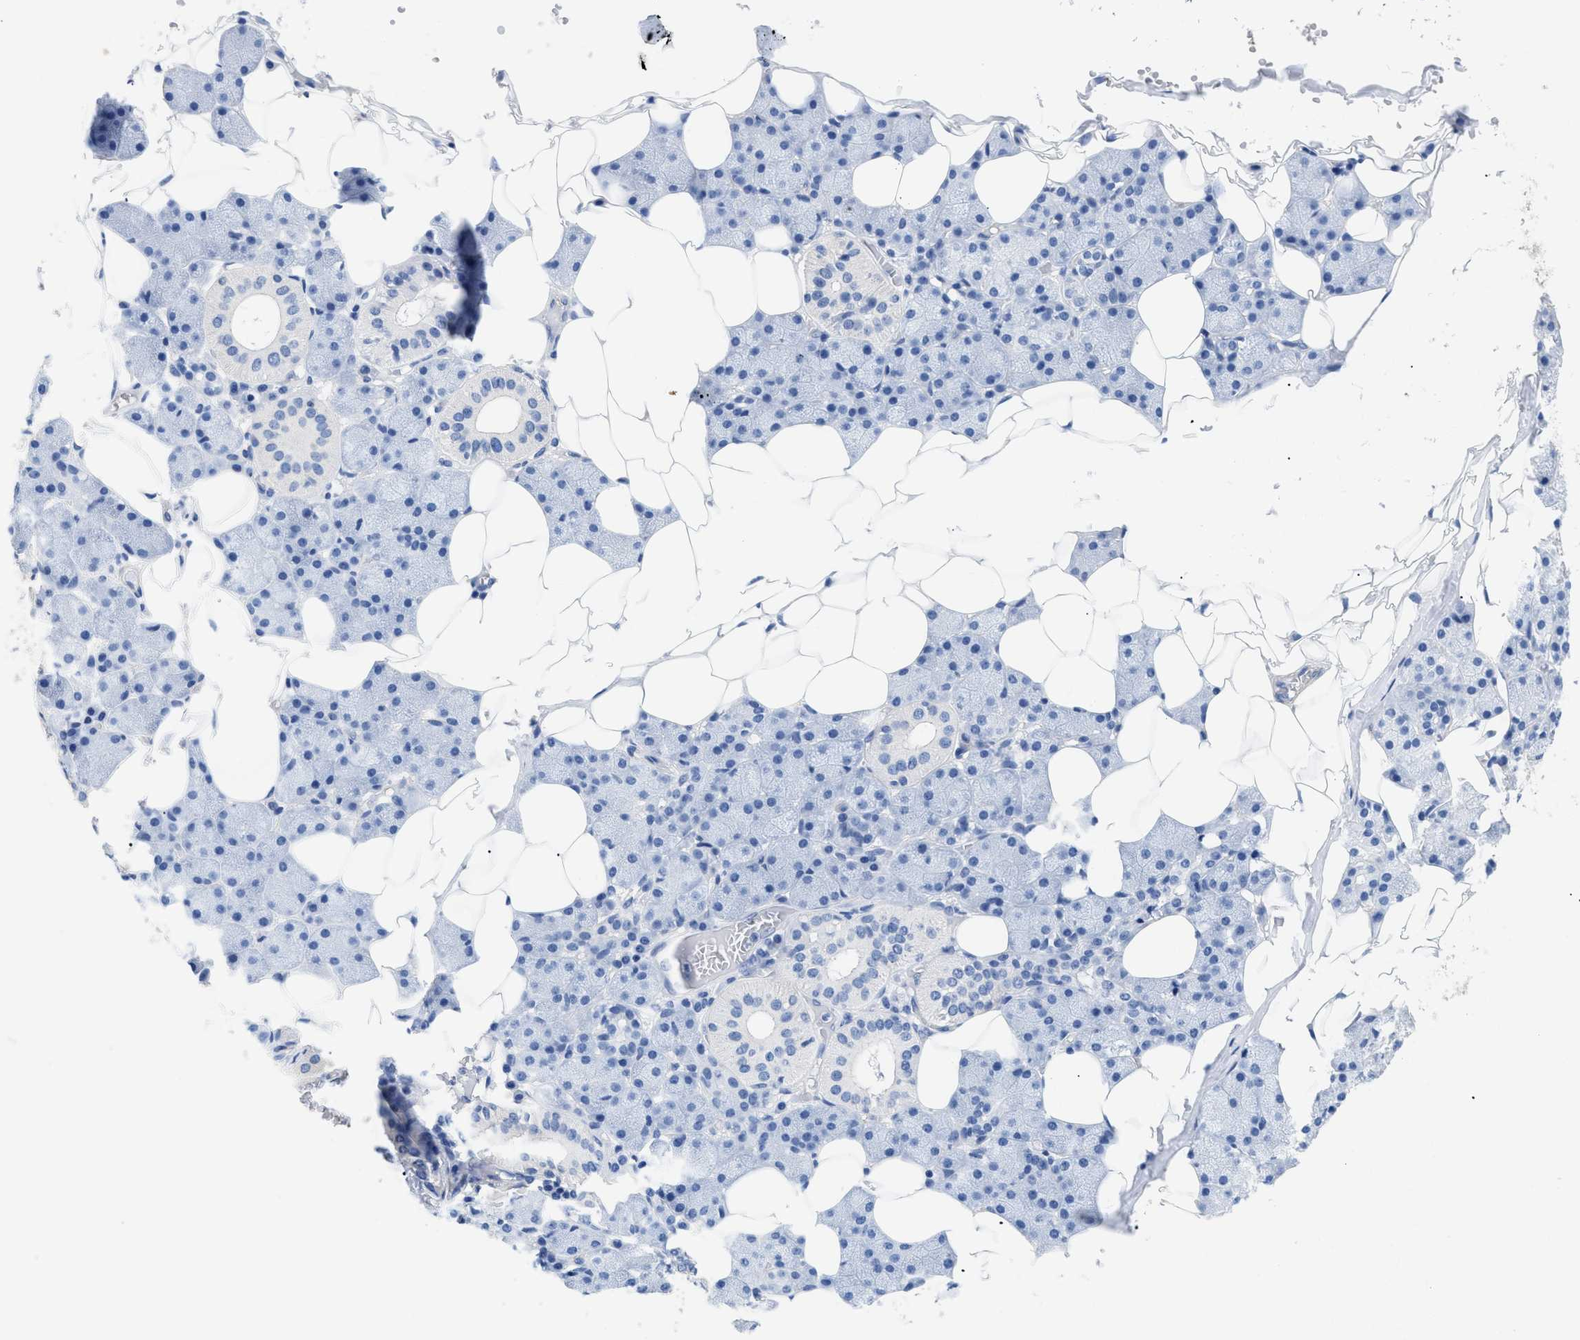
{"staining": {"intensity": "negative", "quantity": "none", "location": "none"}, "tissue": "salivary gland", "cell_type": "Glandular cells", "image_type": "normal", "snomed": [{"axis": "morphology", "description": "Normal tissue, NOS"}, {"axis": "topography", "description": "Salivary gland"}], "caption": "The image exhibits no staining of glandular cells in unremarkable salivary gland.", "gene": "DLC1", "patient": {"sex": "female", "age": 33}}